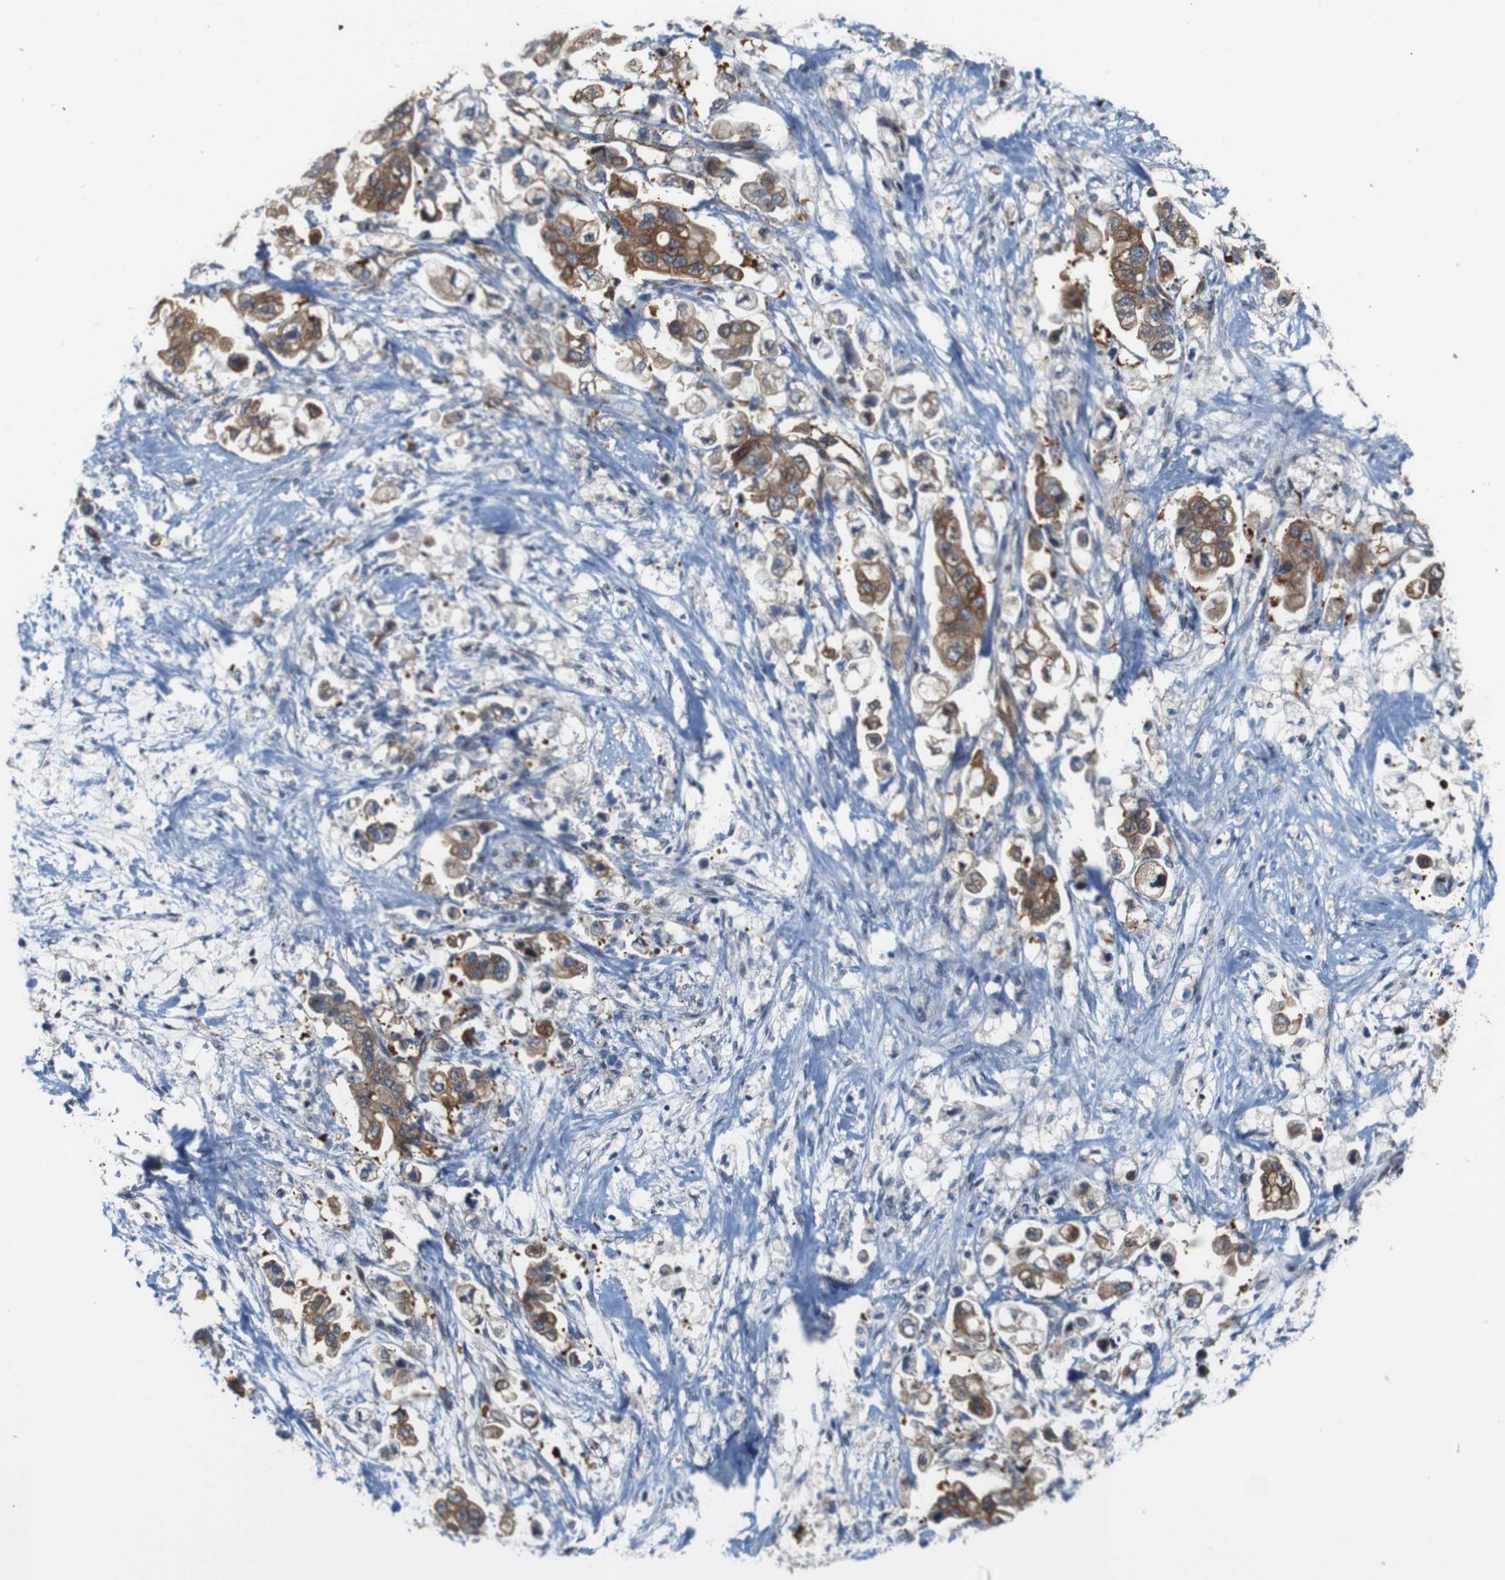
{"staining": {"intensity": "moderate", "quantity": ">75%", "location": "cytoplasmic/membranous"}, "tissue": "stomach cancer", "cell_type": "Tumor cells", "image_type": "cancer", "snomed": [{"axis": "morphology", "description": "Adenocarcinoma, NOS"}, {"axis": "topography", "description": "Stomach"}], "caption": "Tumor cells exhibit moderate cytoplasmic/membranous staining in about >75% of cells in adenocarcinoma (stomach).", "gene": "JPH1", "patient": {"sex": "male", "age": 62}}